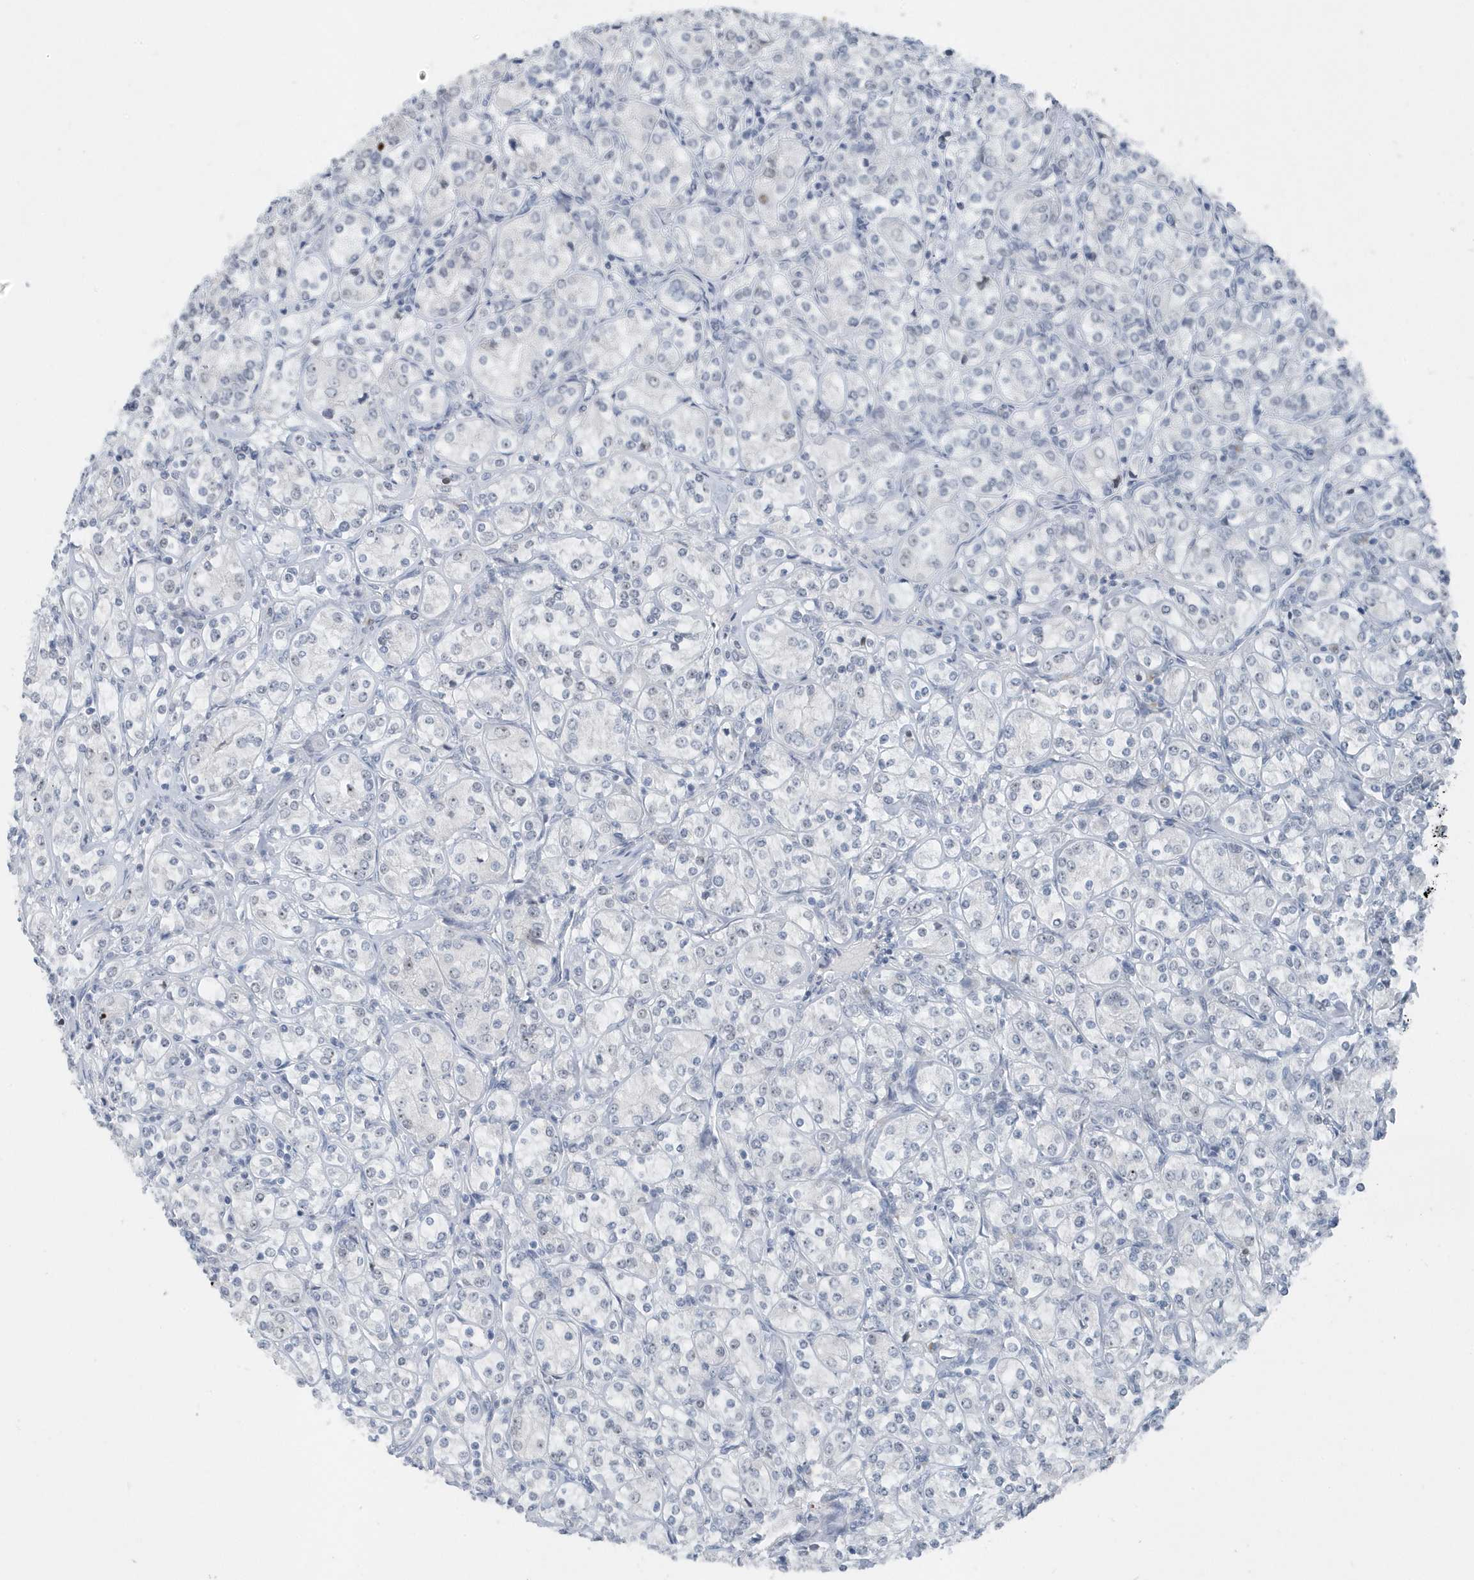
{"staining": {"intensity": "negative", "quantity": "none", "location": "none"}, "tissue": "renal cancer", "cell_type": "Tumor cells", "image_type": "cancer", "snomed": [{"axis": "morphology", "description": "Adenocarcinoma, NOS"}, {"axis": "topography", "description": "Kidney"}], "caption": "The photomicrograph shows no staining of tumor cells in renal adenocarcinoma.", "gene": "RPF2", "patient": {"sex": "male", "age": 77}}